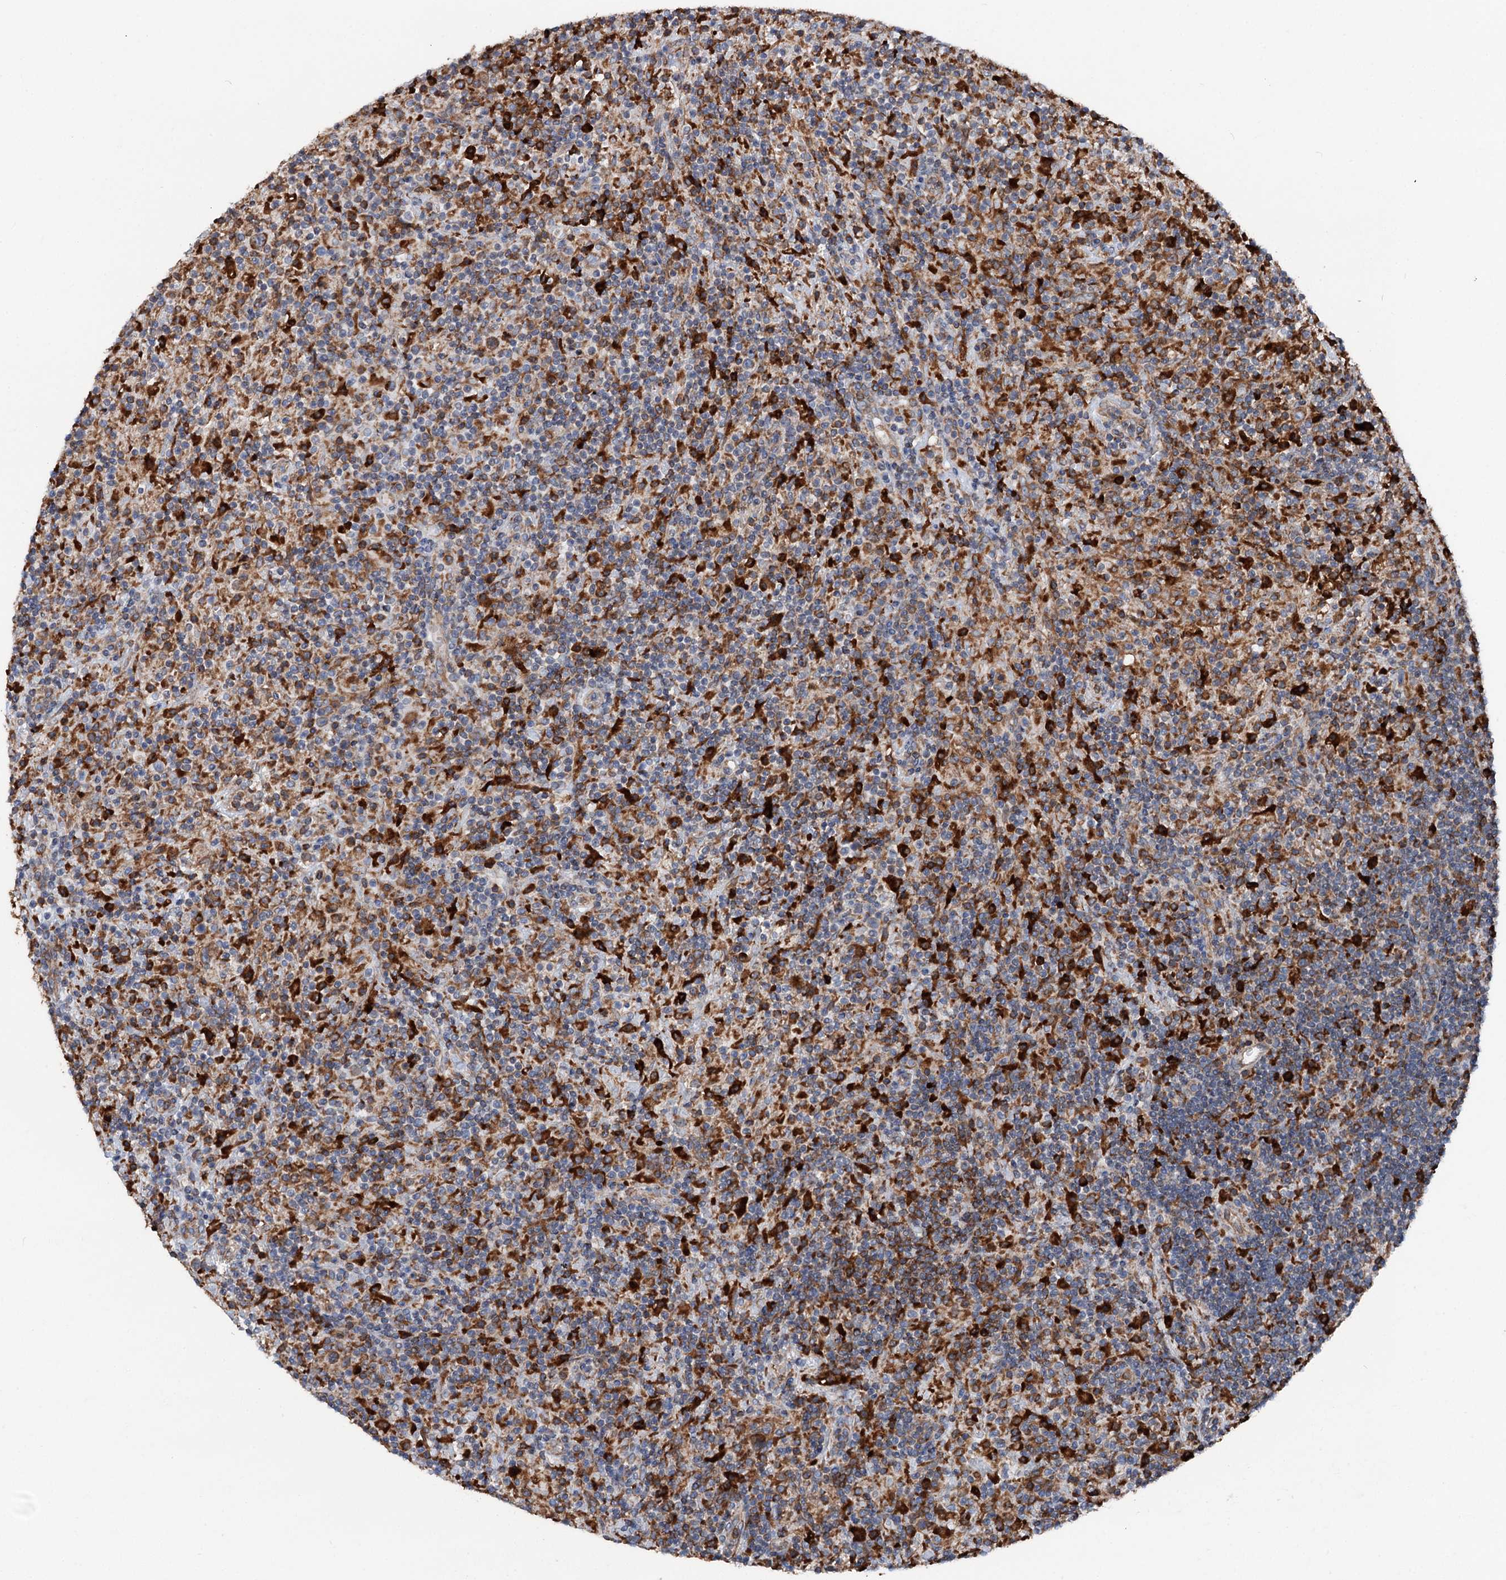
{"staining": {"intensity": "moderate", "quantity": ">75%", "location": "cytoplasmic/membranous"}, "tissue": "lymphoma", "cell_type": "Tumor cells", "image_type": "cancer", "snomed": [{"axis": "morphology", "description": "Hodgkin's disease, NOS"}, {"axis": "topography", "description": "Lymph node"}], "caption": "About >75% of tumor cells in Hodgkin's disease reveal moderate cytoplasmic/membranous protein positivity as visualized by brown immunohistochemical staining.", "gene": "ERP29", "patient": {"sex": "male", "age": 70}}